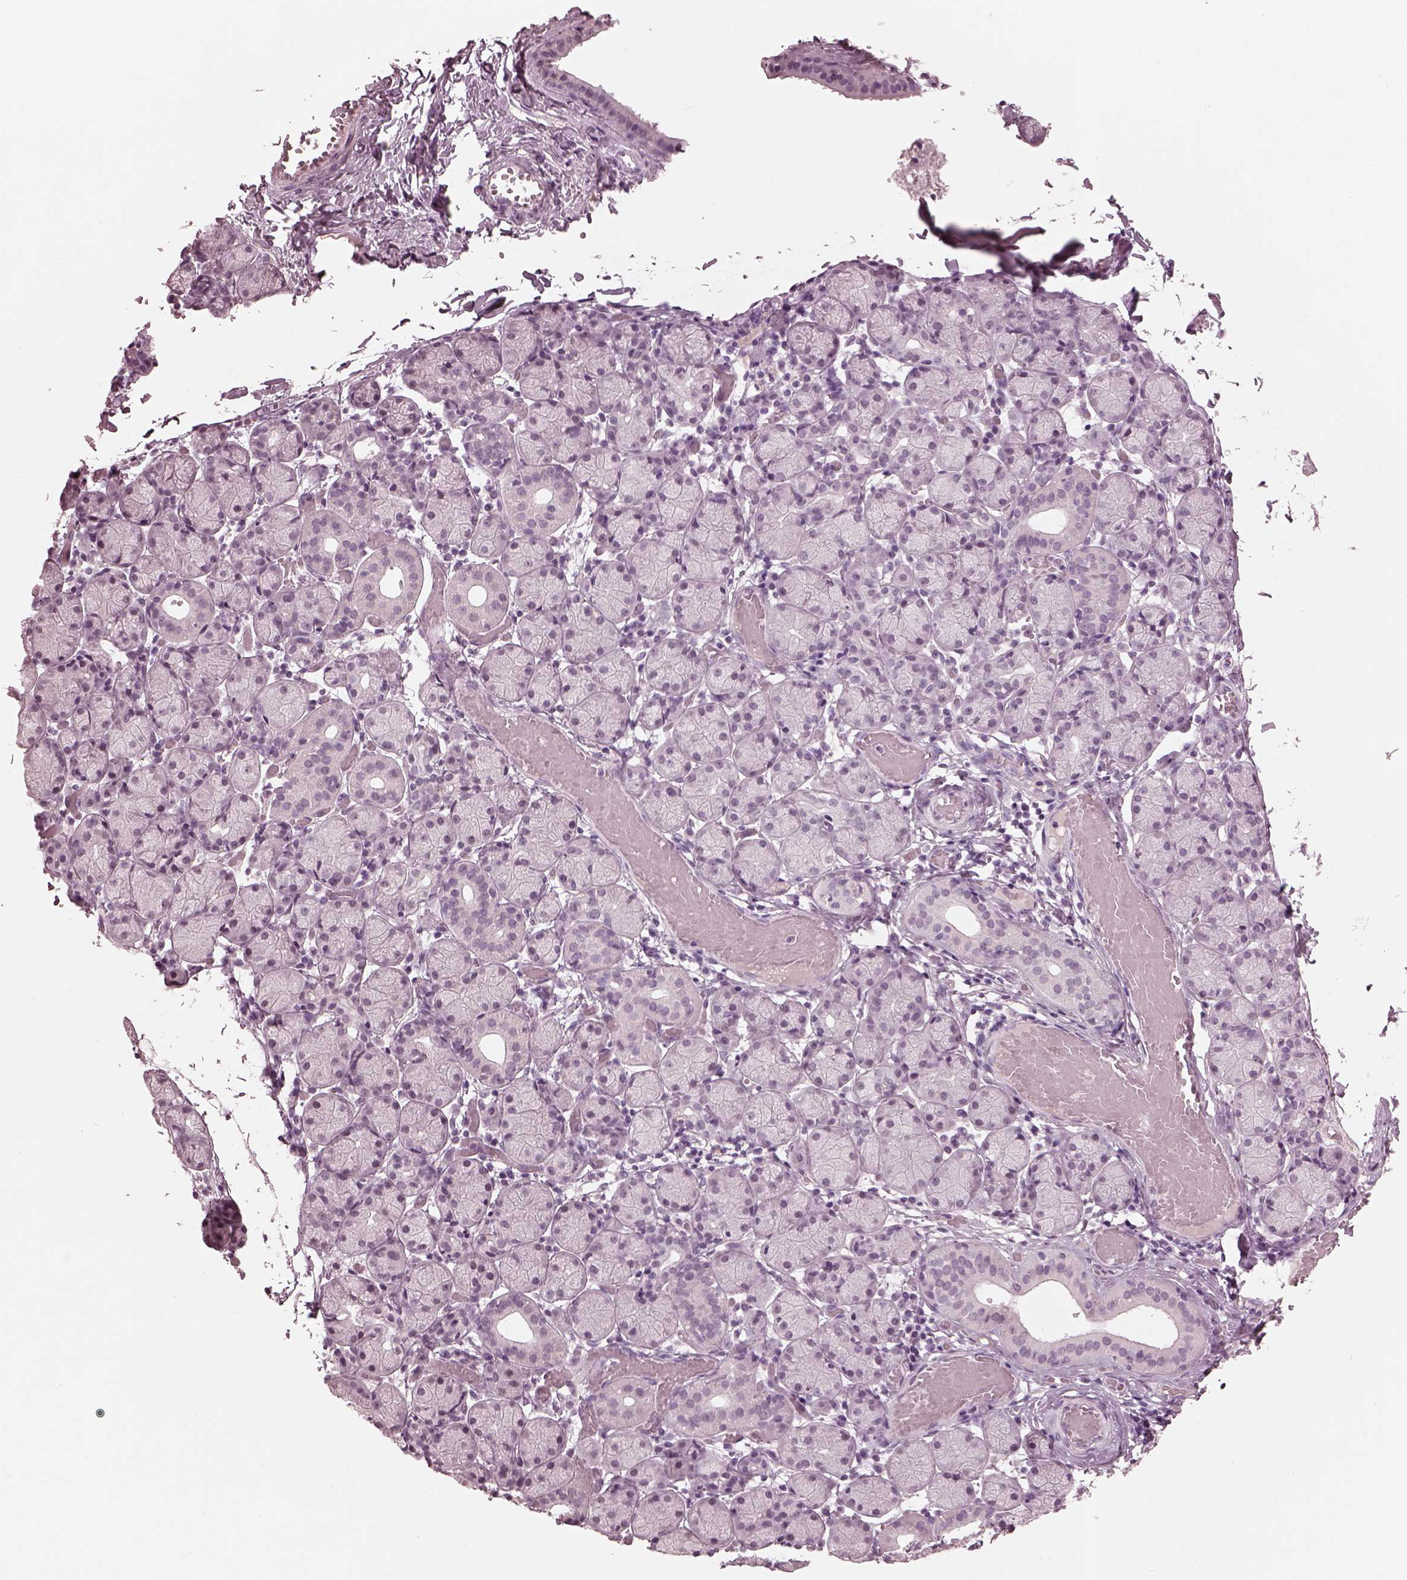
{"staining": {"intensity": "negative", "quantity": "none", "location": "none"}, "tissue": "salivary gland", "cell_type": "Glandular cells", "image_type": "normal", "snomed": [{"axis": "morphology", "description": "Normal tissue, NOS"}, {"axis": "topography", "description": "Salivary gland"}], "caption": "Salivary gland was stained to show a protein in brown. There is no significant expression in glandular cells. (Stains: DAB IHC with hematoxylin counter stain, Microscopy: brightfield microscopy at high magnification).", "gene": "GARIN4", "patient": {"sex": "female", "age": 24}}